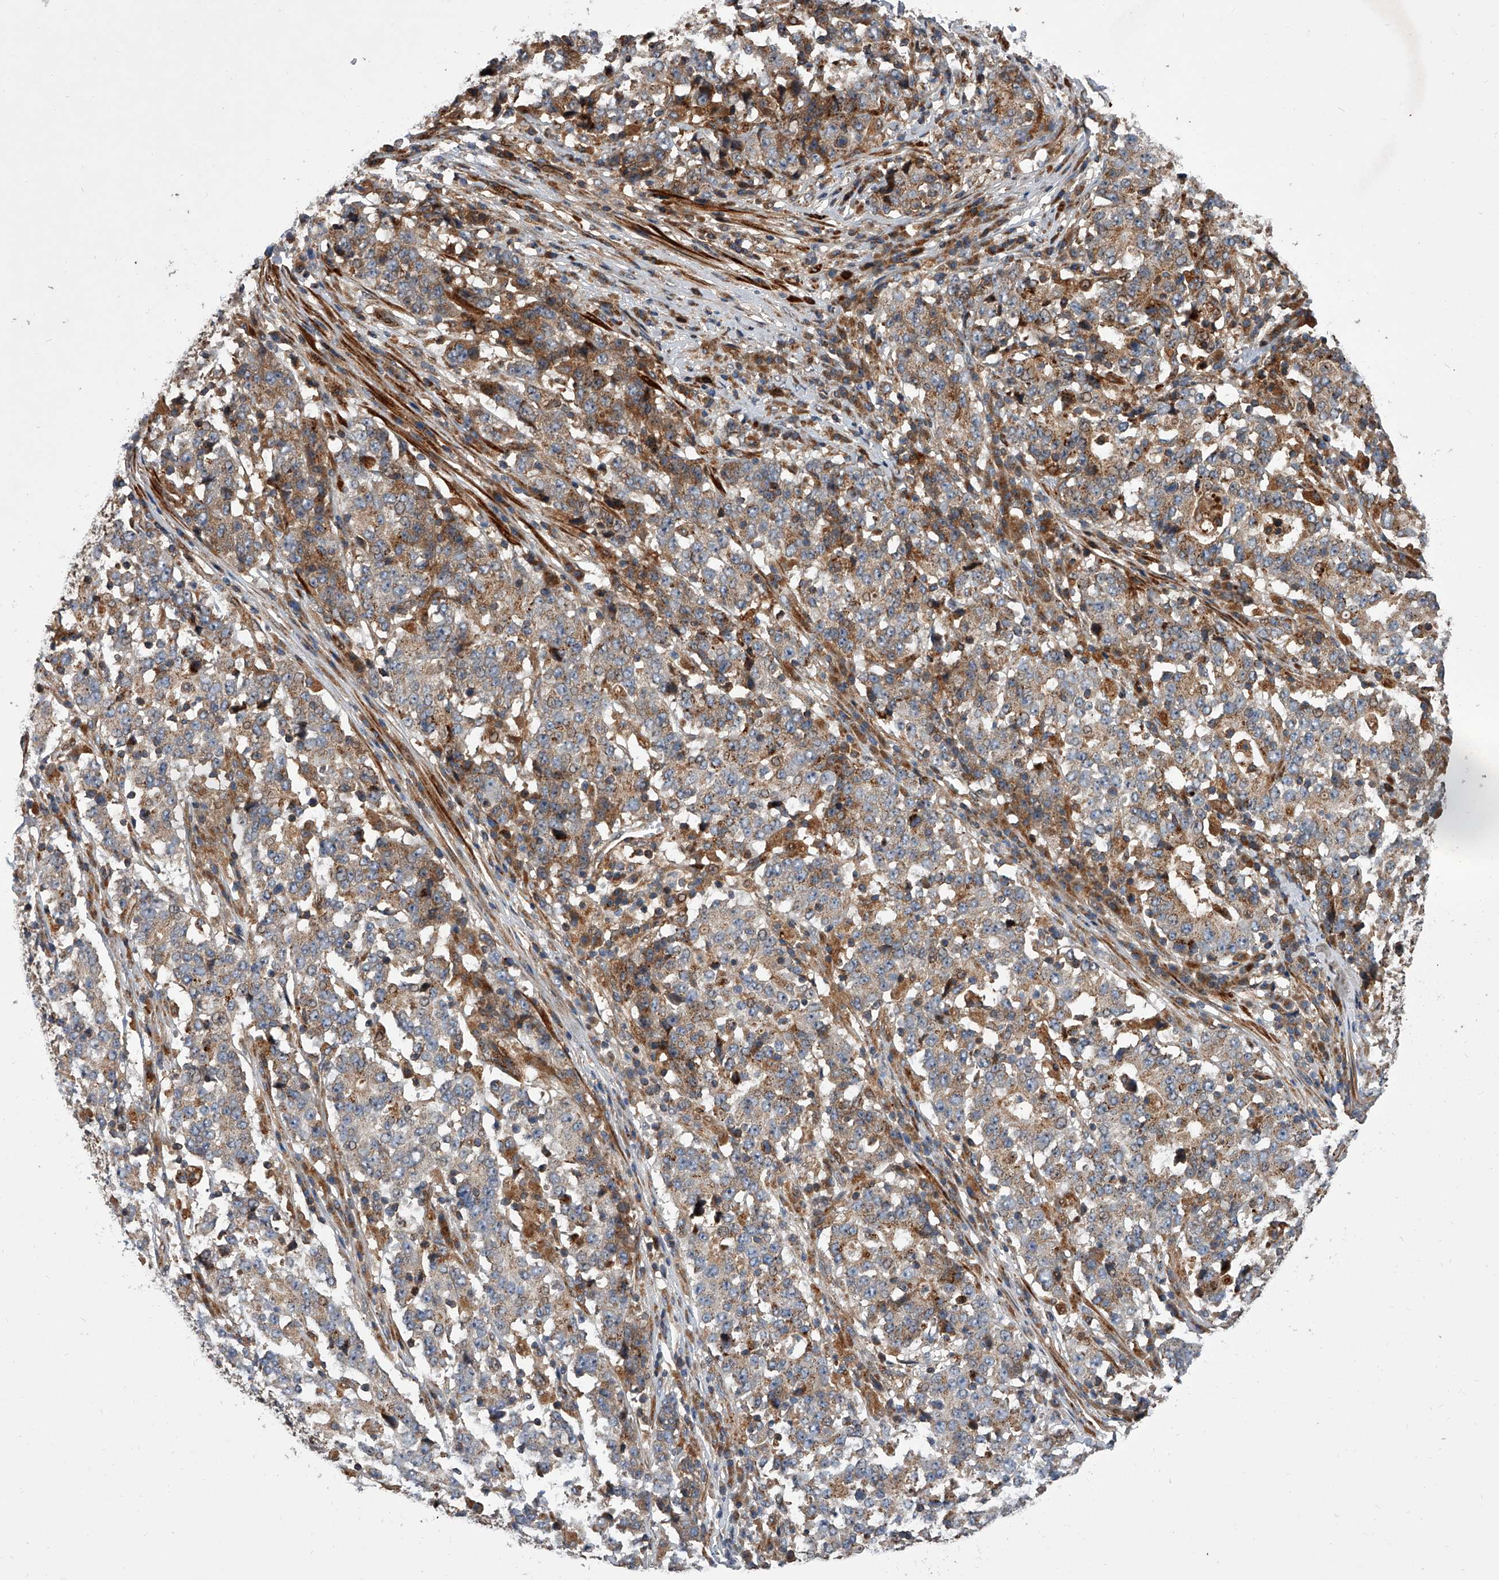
{"staining": {"intensity": "moderate", "quantity": ">75%", "location": "cytoplasmic/membranous"}, "tissue": "stomach cancer", "cell_type": "Tumor cells", "image_type": "cancer", "snomed": [{"axis": "morphology", "description": "Adenocarcinoma, NOS"}, {"axis": "topography", "description": "Stomach"}], "caption": "Protein staining by IHC displays moderate cytoplasmic/membranous expression in about >75% of tumor cells in stomach adenocarcinoma.", "gene": "USP47", "patient": {"sex": "male", "age": 59}}